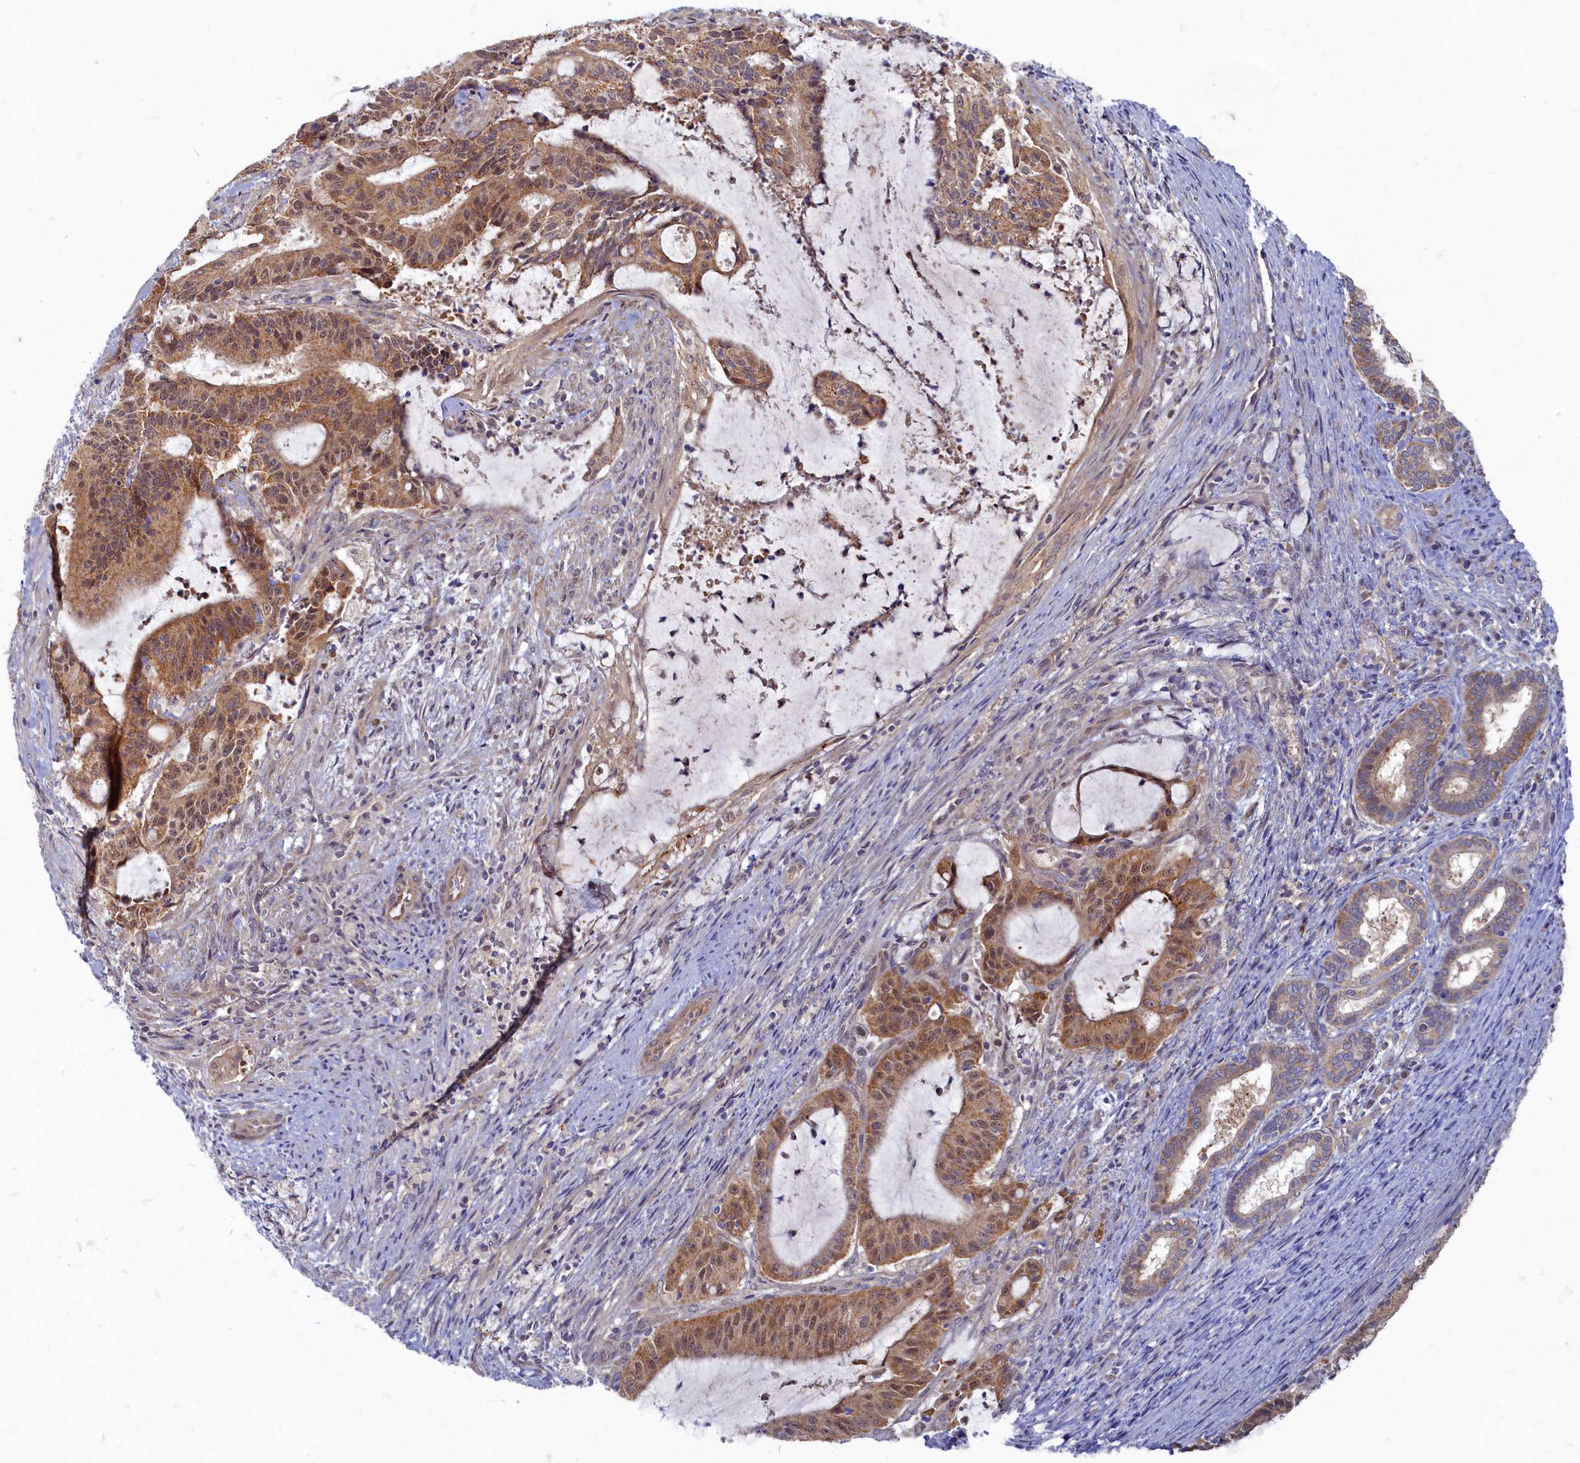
{"staining": {"intensity": "moderate", "quantity": ">75%", "location": "cytoplasmic/membranous,nuclear"}, "tissue": "liver cancer", "cell_type": "Tumor cells", "image_type": "cancer", "snomed": [{"axis": "morphology", "description": "Normal tissue, NOS"}, {"axis": "morphology", "description": "Cholangiocarcinoma"}, {"axis": "topography", "description": "Liver"}, {"axis": "topography", "description": "Peripheral nerve tissue"}], "caption": "A brown stain highlights moderate cytoplasmic/membranous and nuclear expression of a protein in cholangiocarcinoma (liver) tumor cells.", "gene": "WDR59", "patient": {"sex": "female", "age": 73}}